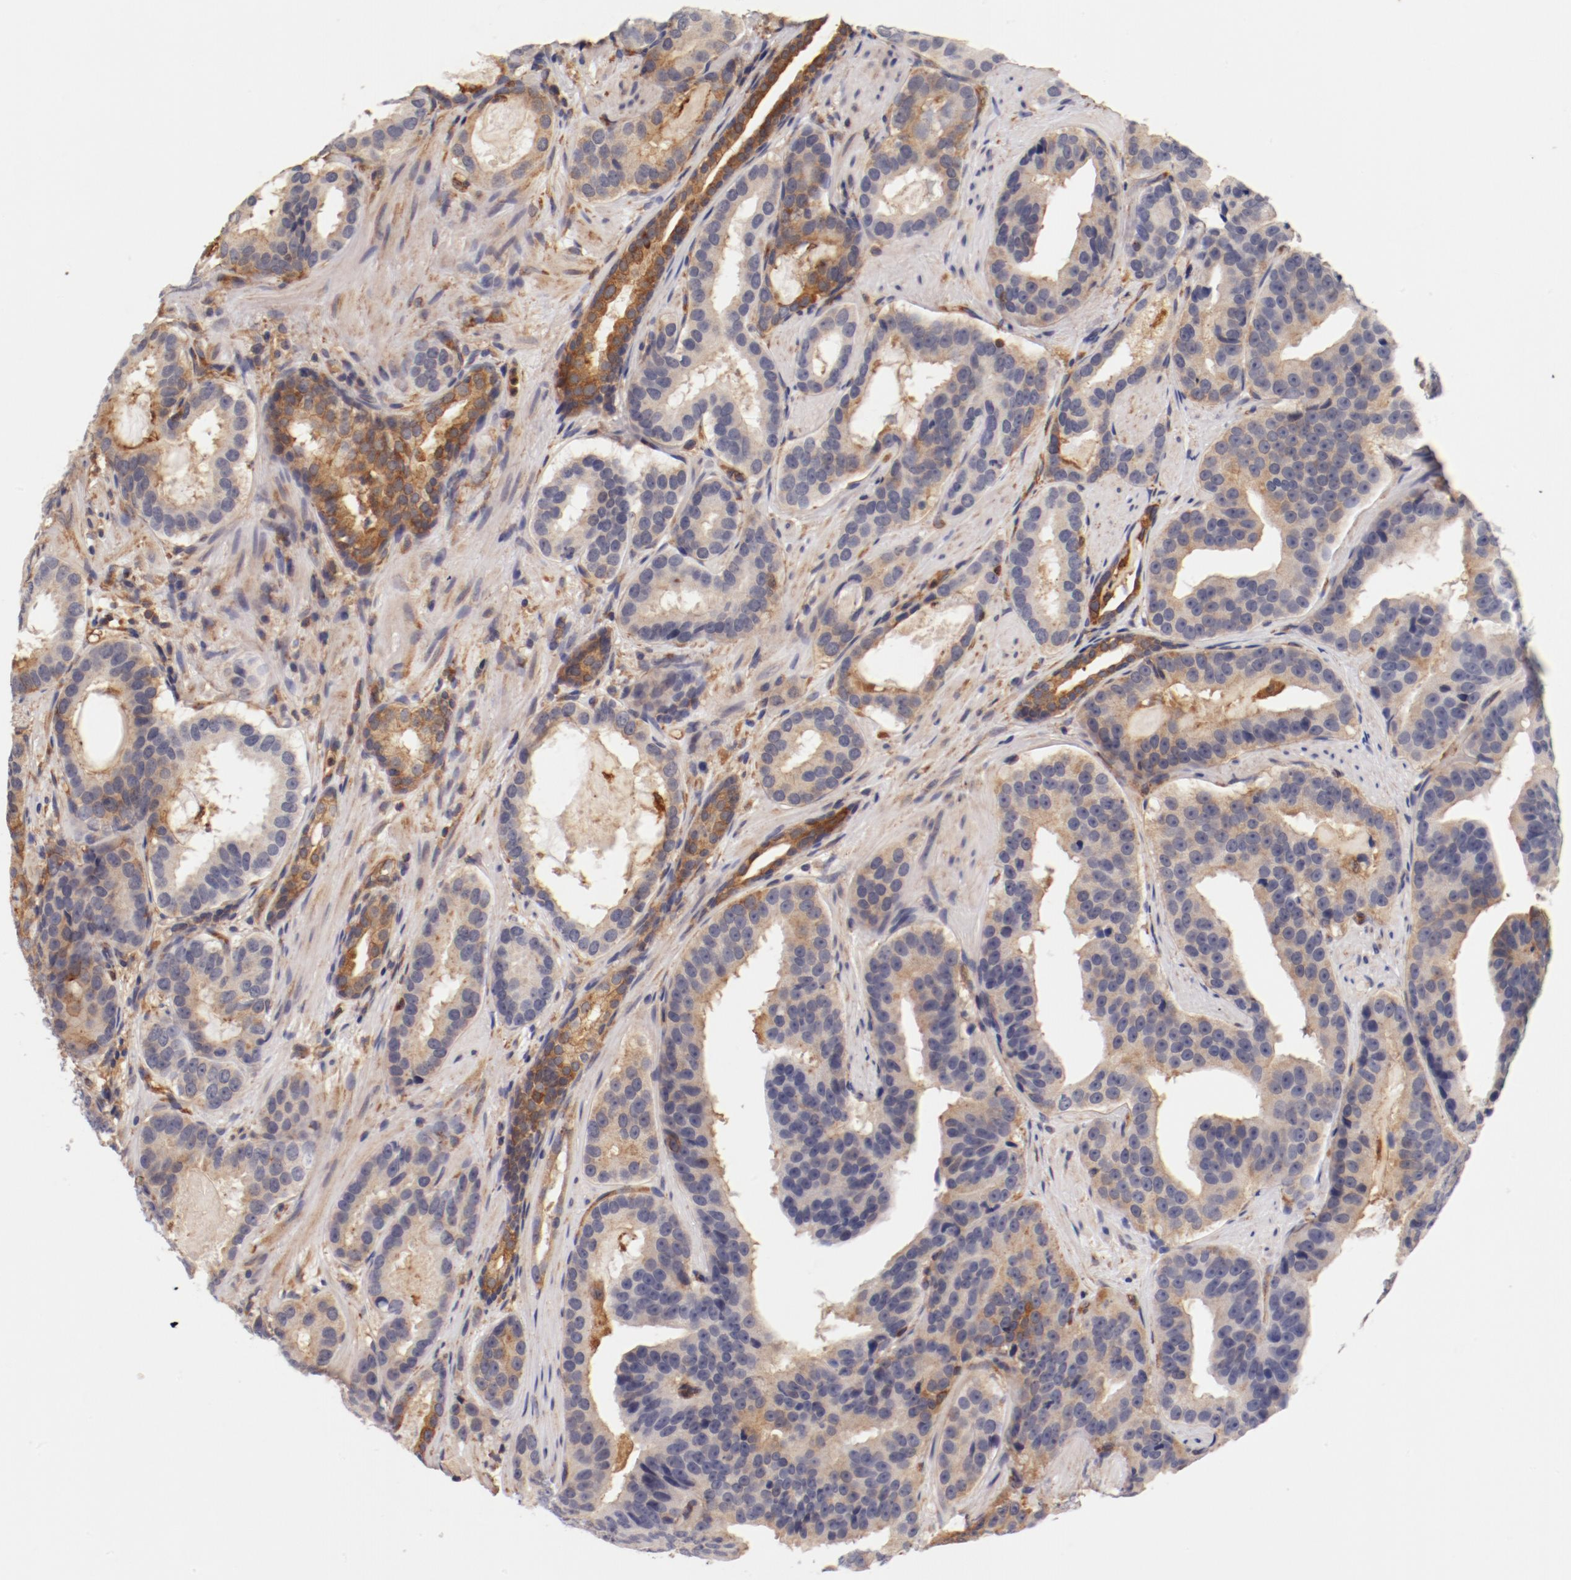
{"staining": {"intensity": "weak", "quantity": "25%-75%", "location": "cytoplasmic/membranous"}, "tissue": "prostate cancer", "cell_type": "Tumor cells", "image_type": "cancer", "snomed": [{"axis": "morphology", "description": "Adenocarcinoma, Low grade"}, {"axis": "topography", "description": "Prostate"}], "caption": "Prostate low-grade adenocarcinoma stained with IHC shows weak cytoplasmic/membranous expression in approximately 25%-75% of tumor cells. The protein of interest is stained brown, and the nuclei are stained in blue (DAB (3,3'-diaminobenzidine) IHC with brightfield microscopy, high magnification).", "gene": "FCMR", "patient": {"sex": "male", "age": 59}}